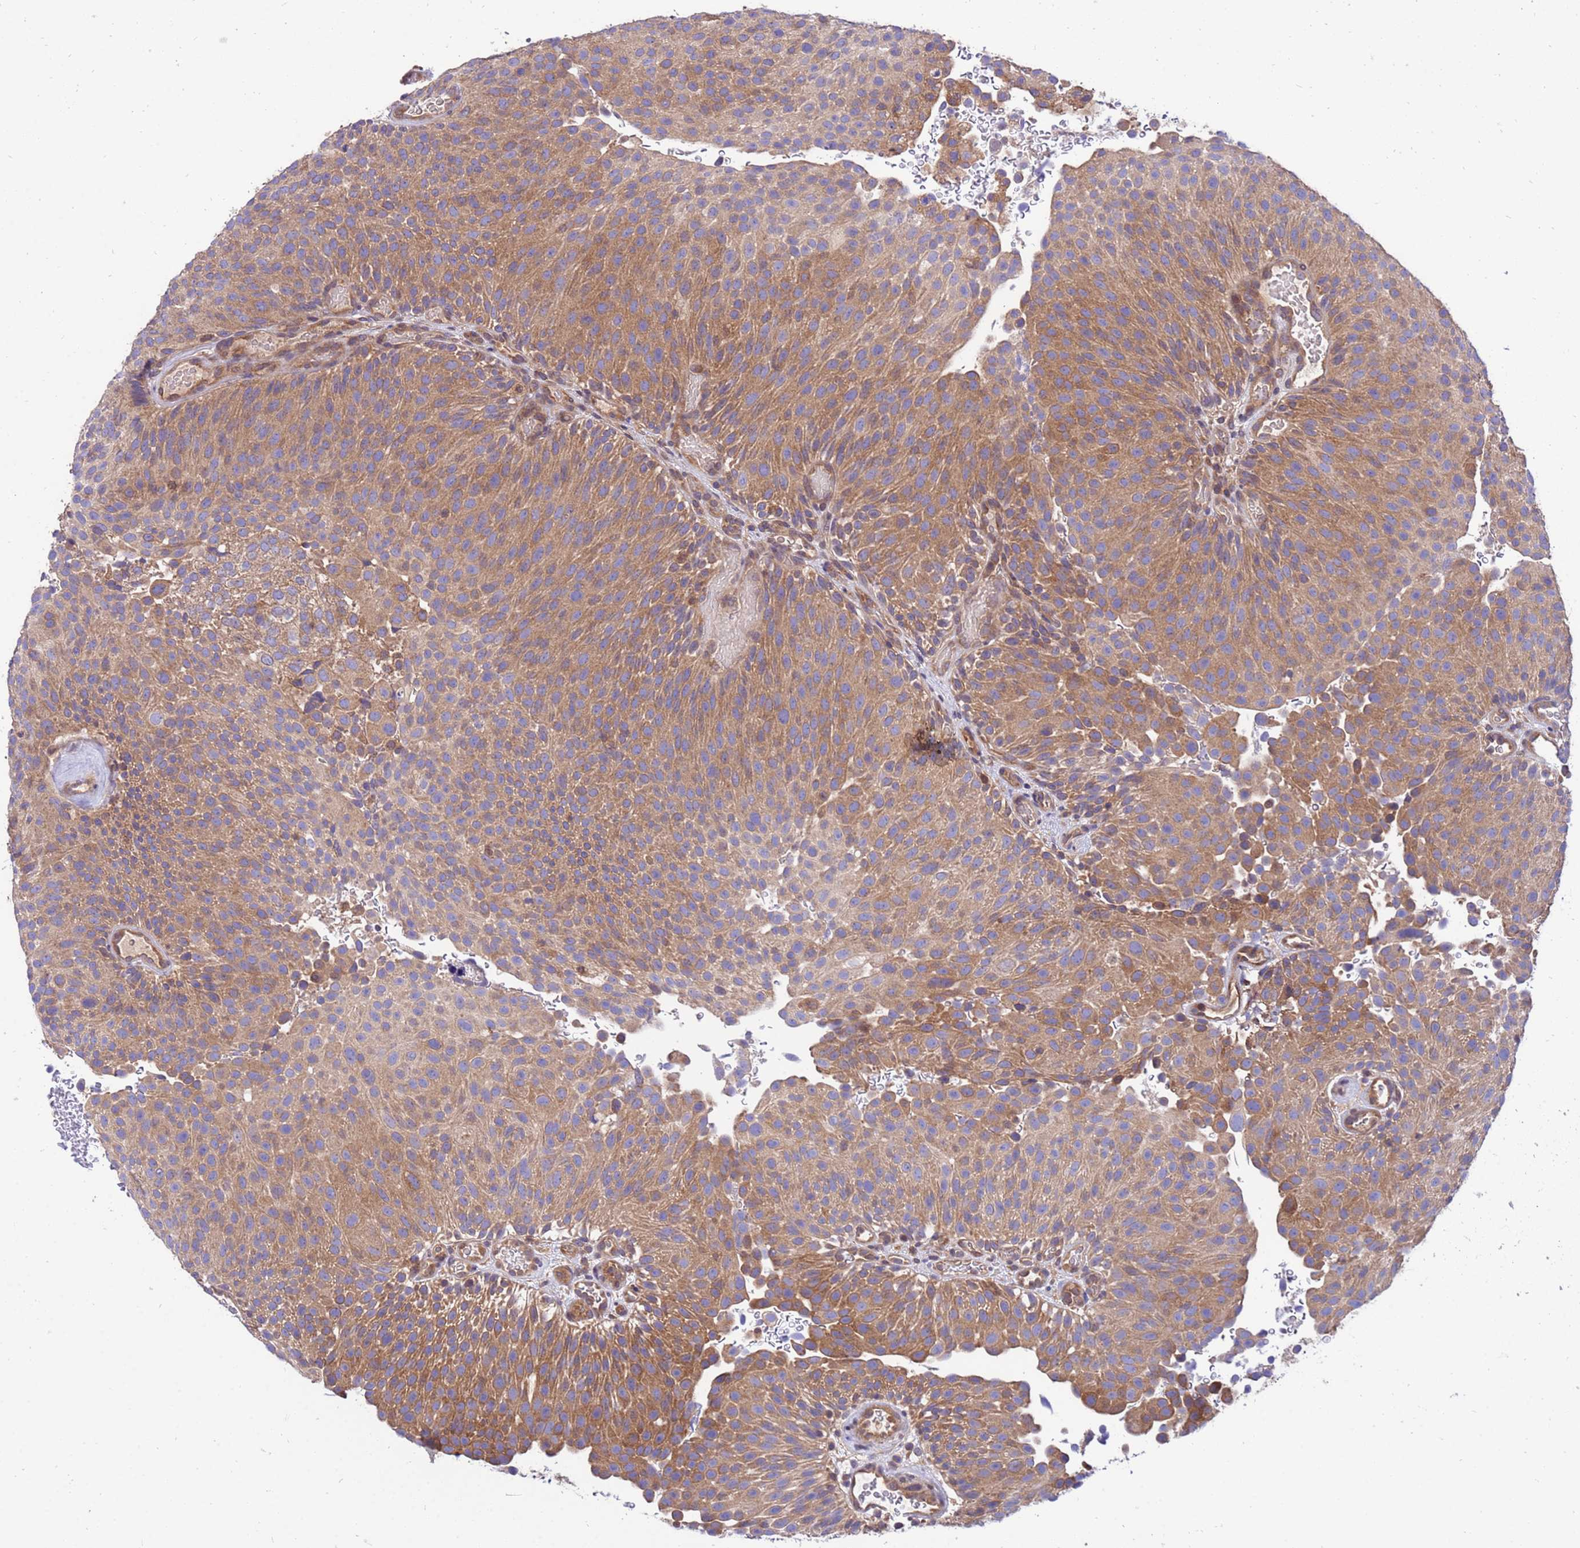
{"staining": {"intensity": "moderate", "quantity": ">75%", "location": "cytoplasmic/membranous"}, "tissue": "urothelial cancer", "cell_type": "Tumor cells", "image_type": "cancer", "snomed": [{"axis": "morphology", "description": "Urothelial carcinoma, Low grade"}, {"axis": "topography", "description": "Urinary bladder"}], "caption": "Urothelial cancer stained for a protein exhibits moderate cytoplasmic/membranous positivity in tumor cells.", "gene": "GET3", "patient": {"sex": "male", "age": 78}}